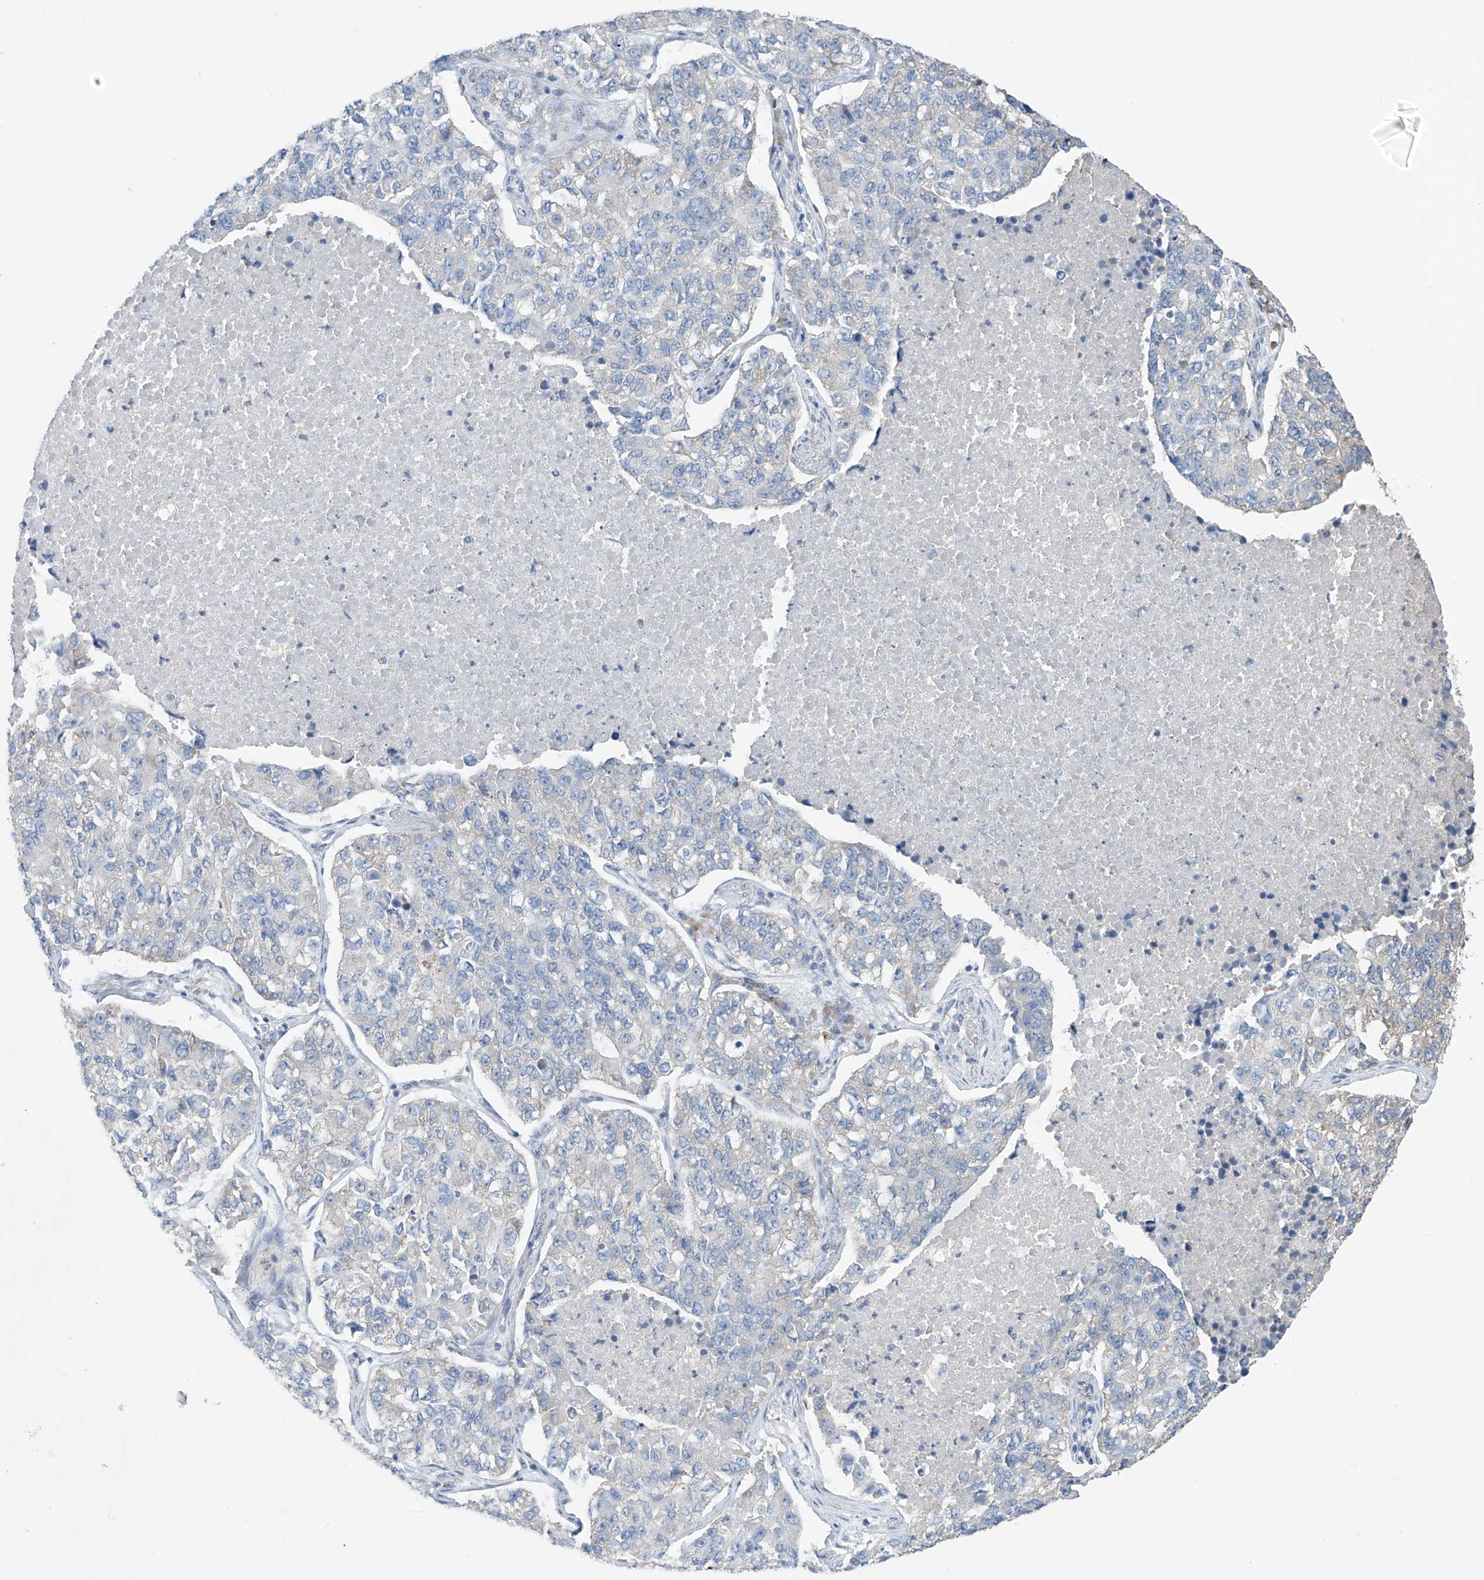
{"staining": {"intensity": "negative", "quantity": "none", "location": "none"}, "tissue": "lung cancer", "cell_type": "Tumor cells", "image_type": "cancer", "snomed": [{"axis": "morphology", "description": "Adenocarcinoma, NOS"}, {"axis": "topography", "description": "Lung"}], "caption": "Micrograph shows no significant protein expression in tumor cells of lung cancer.", "gene": "RPL4", "patient": {"sex": "male", "age": 49}}